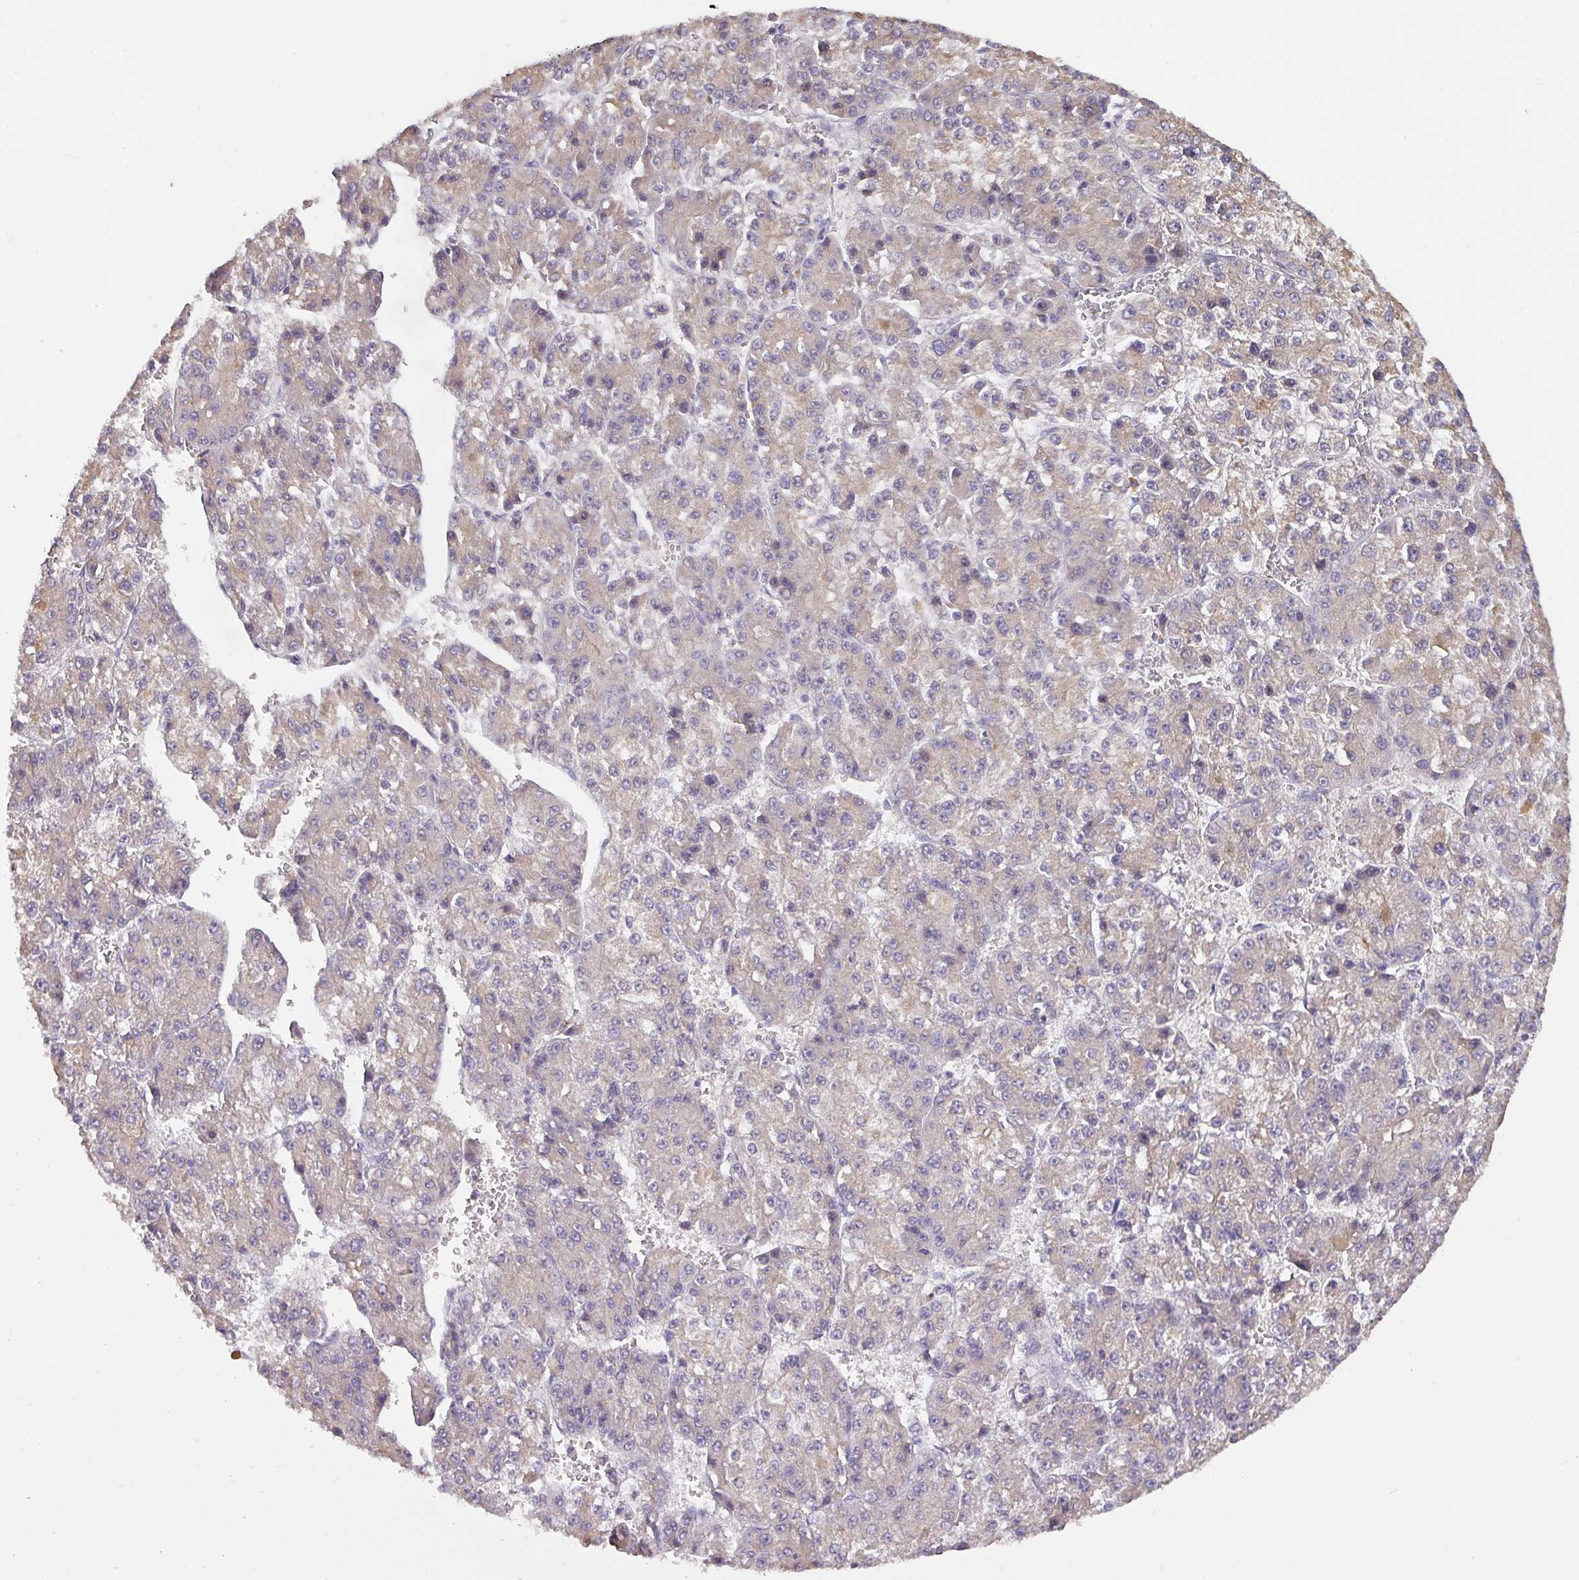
{"staining": {"intensity": "weak", "quantity": "25%-75%", "location": "cytoplasmic/membranous"}, "tissue": "liver cancer", "cell_type": "Tumor cells", "image_type": "cancer", "snomed": [{"axis": "morphology", "description": "Carcinoma, Hepatocellular, NOS"}, {"axis": "topography", "description": "Liver"}], "caption": "Immunohistochemical staining of liver hepatocellular carcinoma shows low levels of weak cytoplasmic/membranous staining in approximately 25%-75% of tumor cells.", "gene": "PRADC1", "patient": {"sex": "female", "age": 73}}